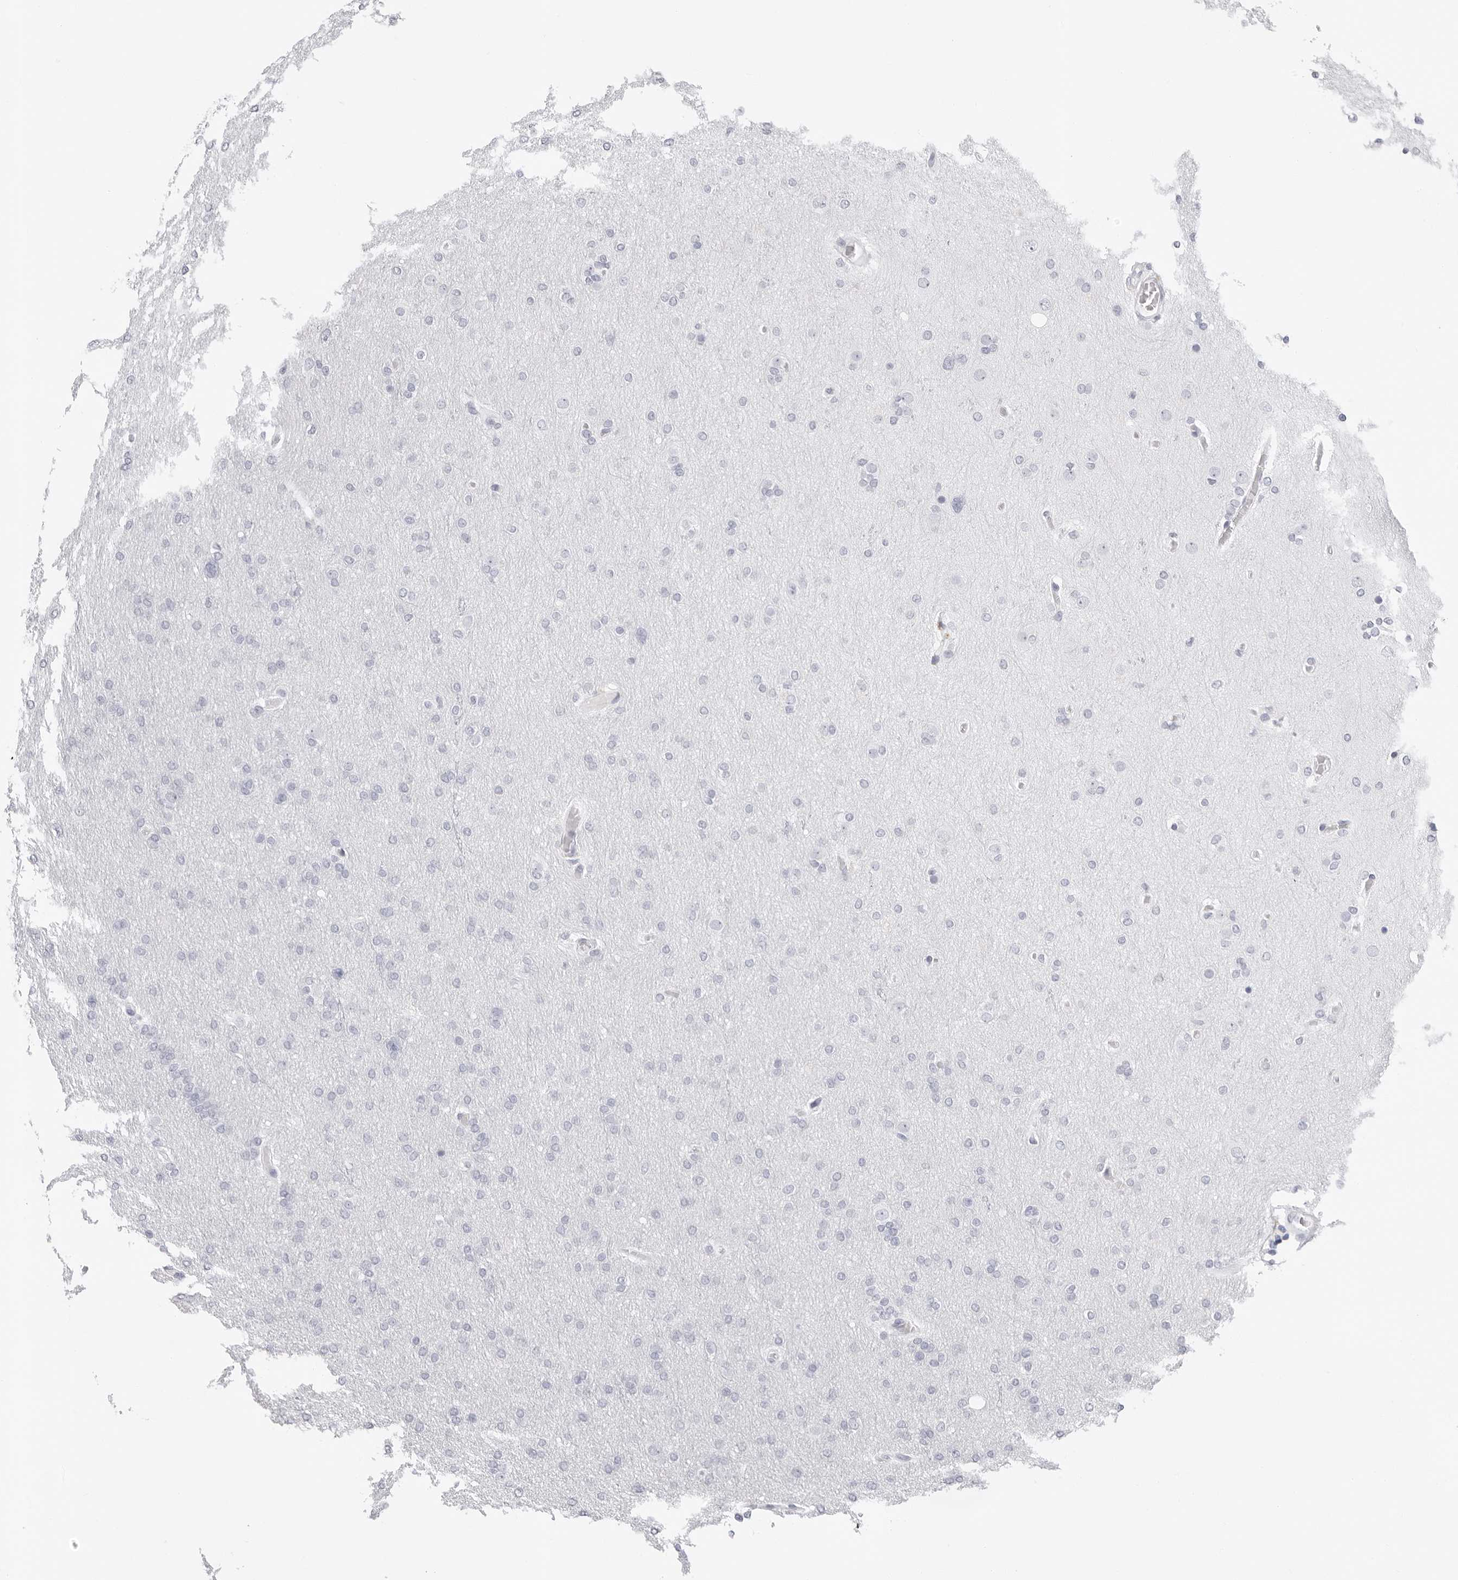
{"staining": {"intensity": "negative", "quantity": "none", "location": "none"}, "tissue": "glioma", "cell_type": "Tumor cells", "image_type": "cancer", "snomed": [{"axis": "morphology", "description": "Glioma, malignant, High grade"}, {"axis": "topography", "description": "Cerebral cortex"}], "caption": "An image of glioma stained for a protein exhibits no brown staining in tumor cells. (Stains: DAB (3,3'-diaminobenzidine) immunohistochemistry with hematoxylin counter stain, Microscopy: brightfield microscopy at high magnification).", "gene": "AGMAT", "patient": {"sex": "female", "age": 36}}